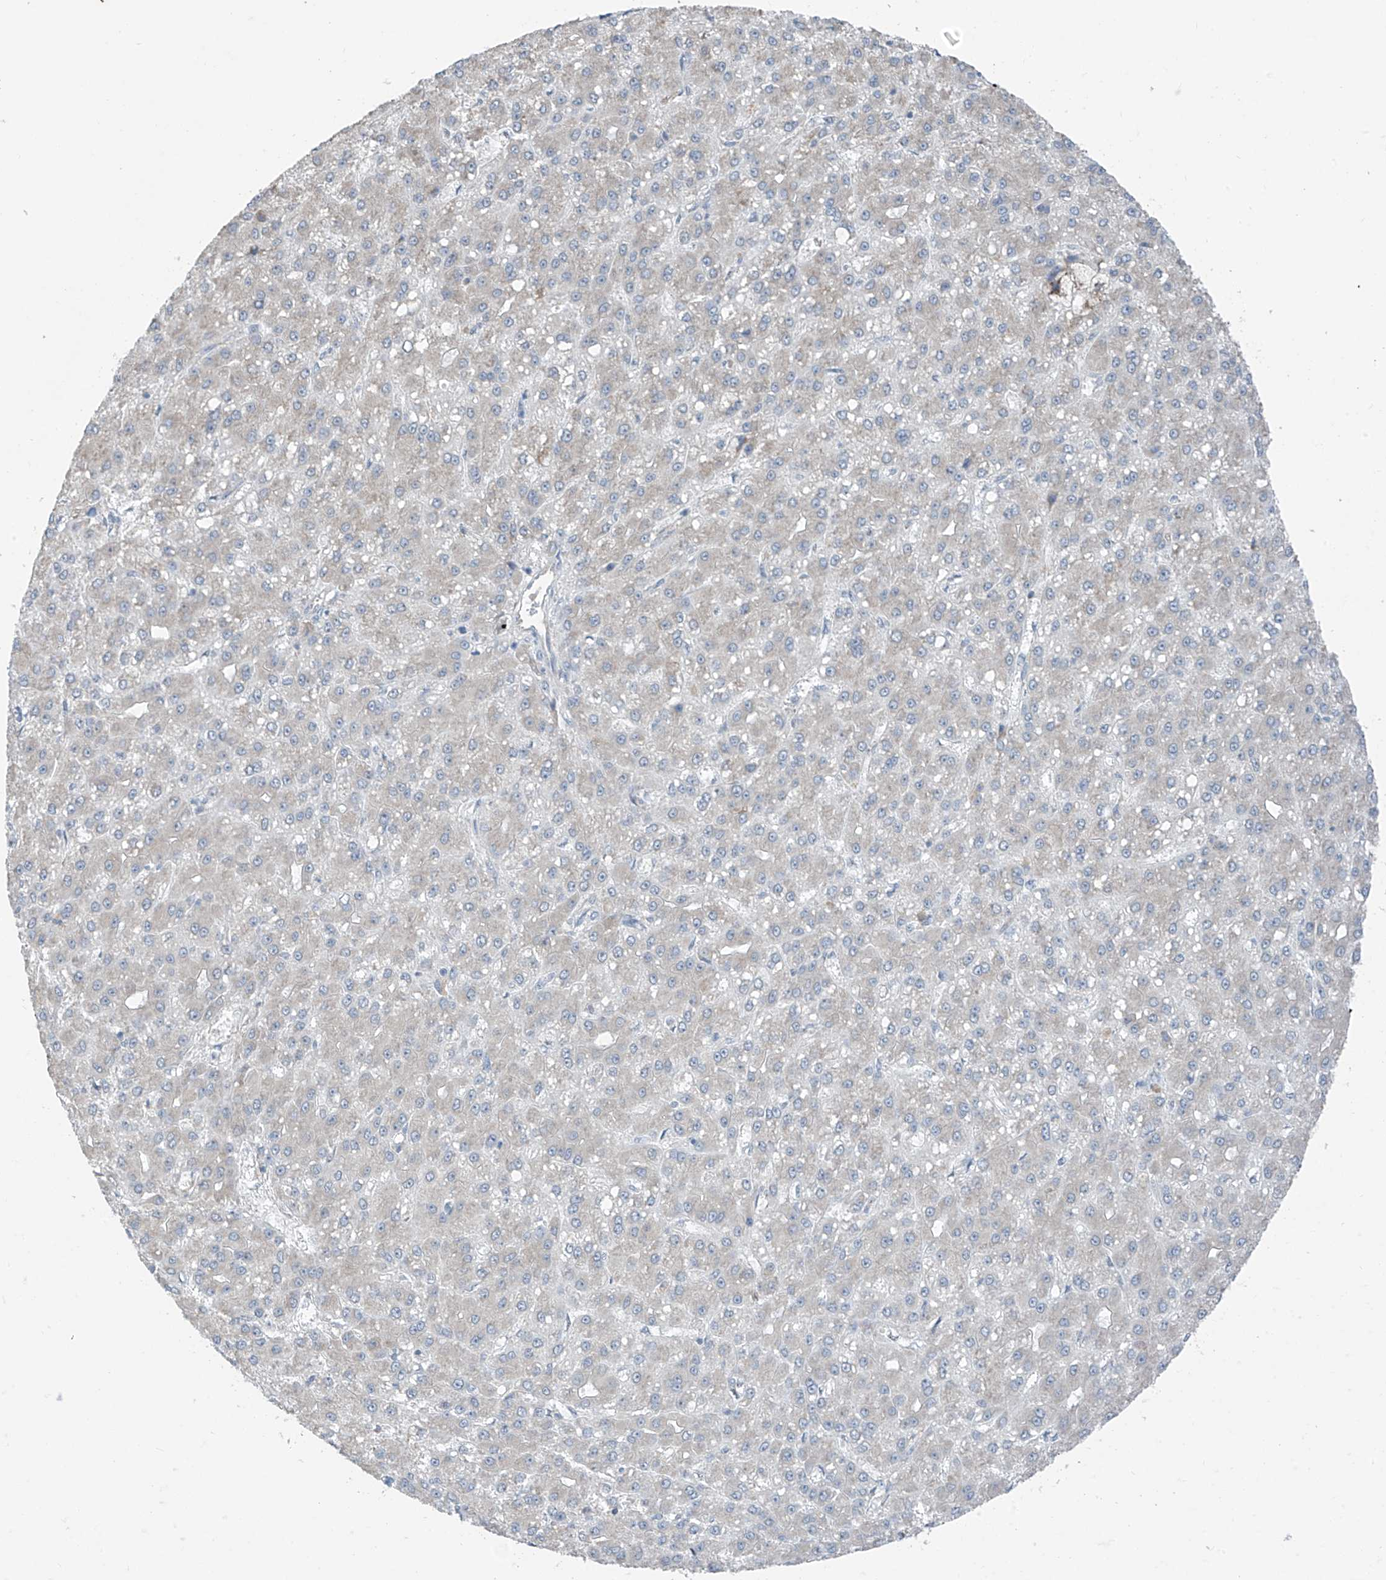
{"staining": {"intensity": "negative", "quantity": "none", "location": "none"}, "tissue": "liver cancer", "cell_type": "Tumor cells", "image_type": "cancer", "snomed": [{"axis": "morphology", "description": "Carcinoma, Hepatocellular, NOS"}, {"axis": "topography", "description": "Liver"}], "caption": "Liver hepatocellular carcinoma was stained to show a protein in brown. There is no significant positivity in tumor cells.", "gene": "RPL4", "patient": {"sex": "male", "age": 67}}